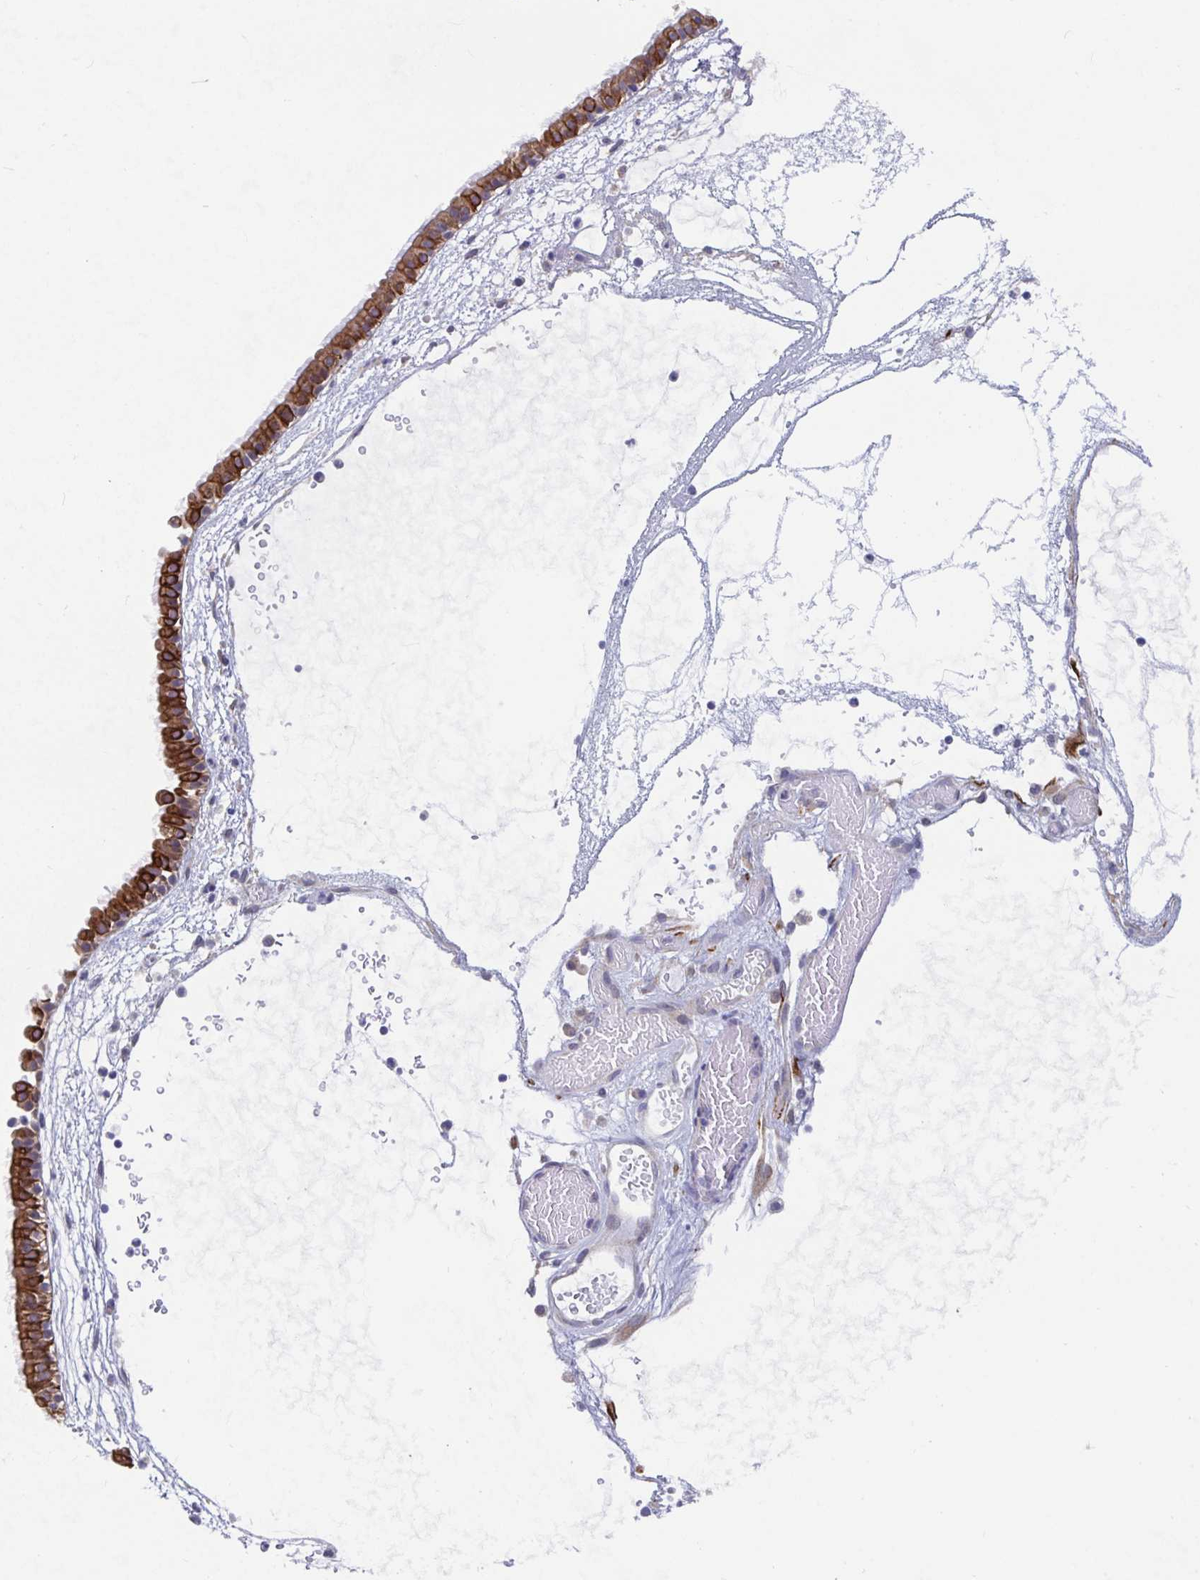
{"staining": {"intensity": "strong", "quantity": ">75%", "location": "cytoplasmic/membranous"}, "tissue": "nasopharynx", "cell_type": "Respiratory epithelial cells", "image_type": "normal", "snomed": [{"axis": "morphology", "description": "Normal tissue, NOS"}, {"axis": "topography", "description": "Nasopharynx"}], "caption": "This micrograph demonstrates immunohistochemistry staining of benign human nasopharynx, with high strong cytoplasmic/membranous staining in about >75% of respiratory epithelial cells.", "gene": "ZIK1", "patient": {"sex": "male", "age": 24}}